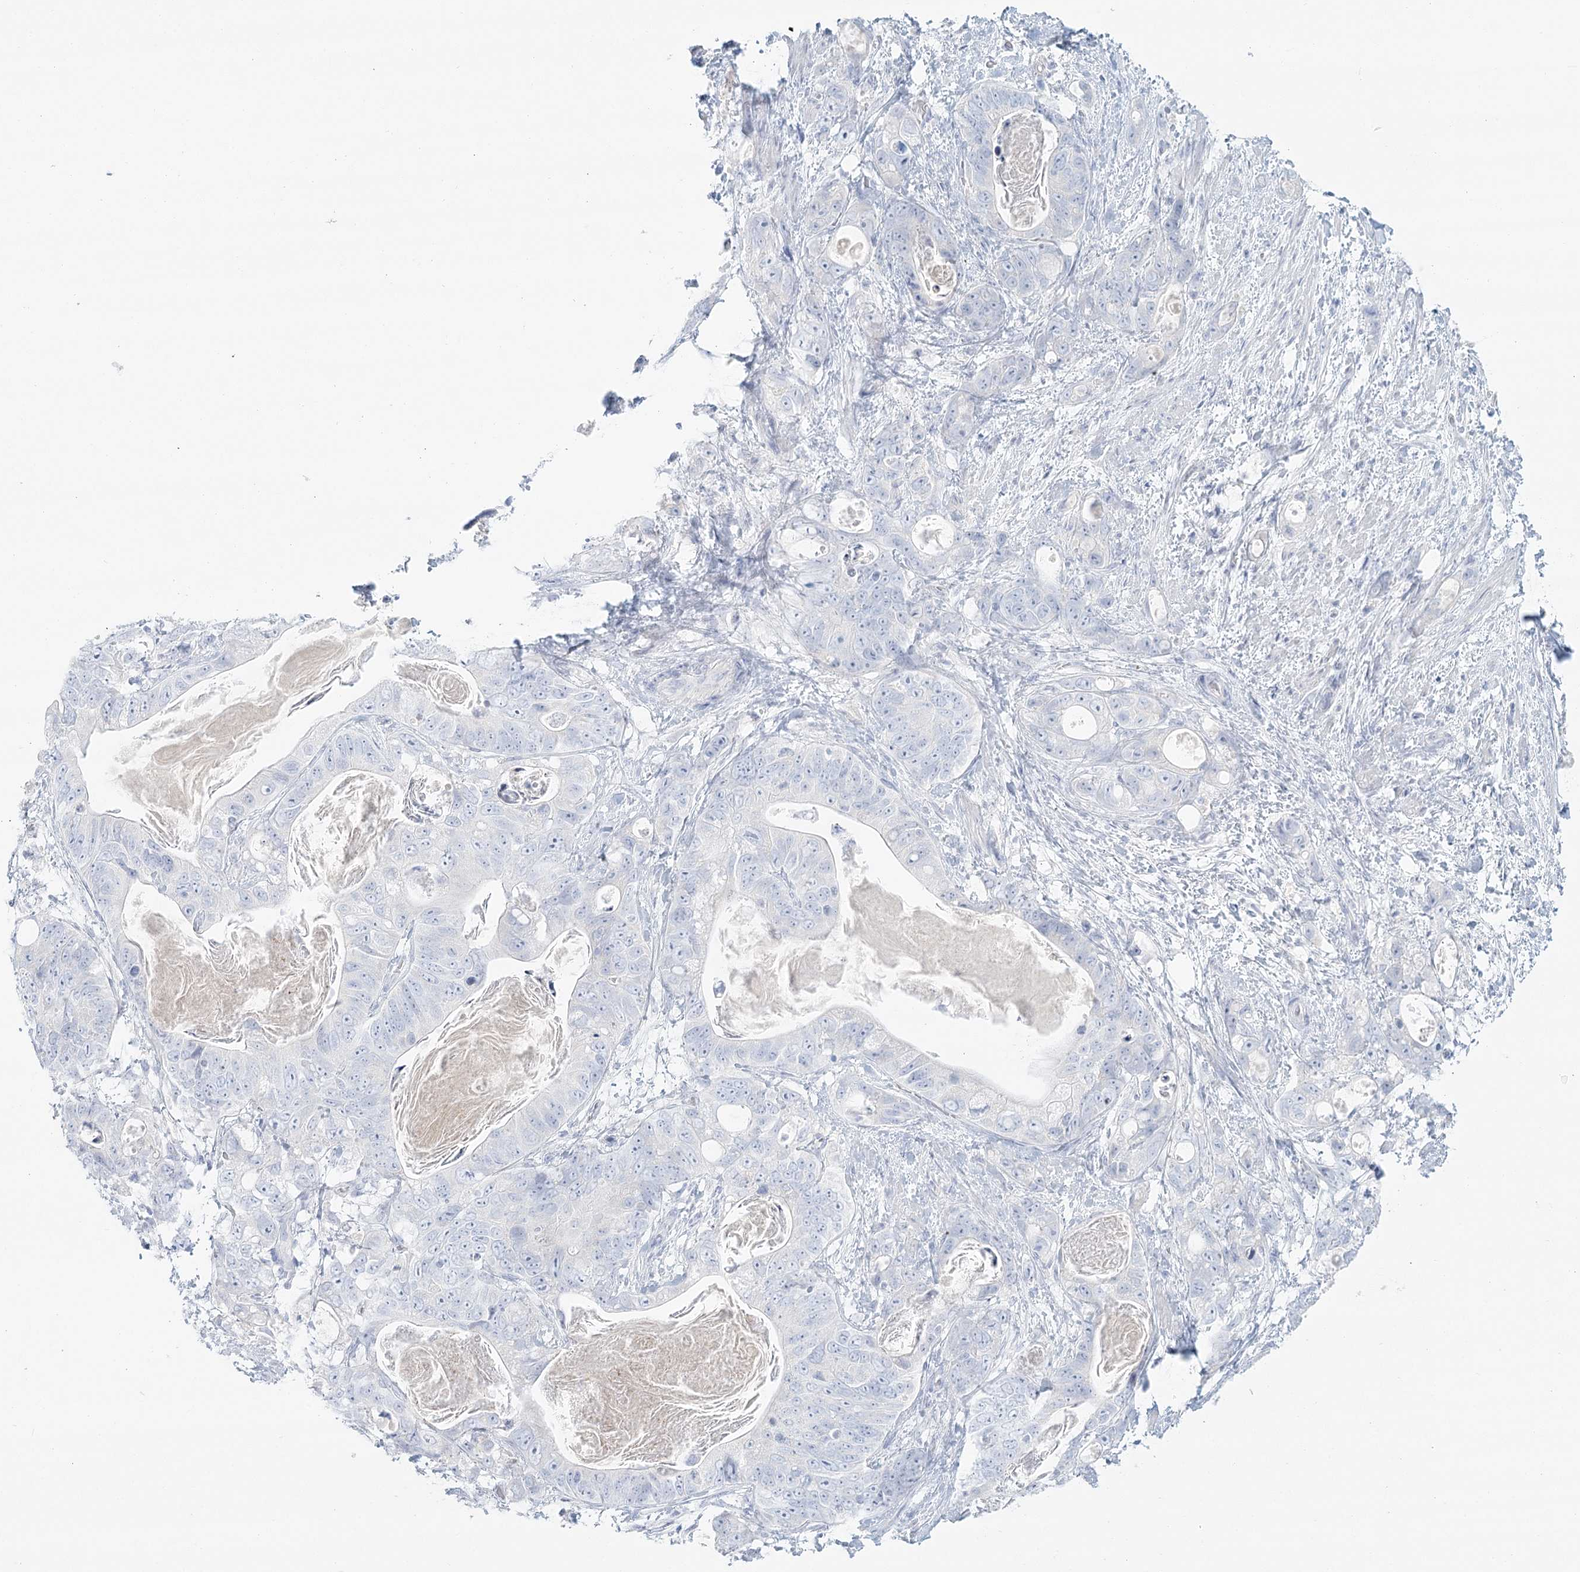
{"staining": {"intensity": "negative", "quantity": "none", "location": "none"}, "tissue": "stomach cancer", "cell_type": "Tumor cells", "image_type": "cancer", "snomed": [{"axis": "morphology", "description": "Normal tissue, NOS"}, {"axis": "morphology", "description": "Adenocarcinoma, NOS"}, {"axis": "topography", "description": "Stomach"}], "caption": "The IHC histopathology image has no significant positivity in tumor cells of stomach adenocarcinoma tissue.", "gene": "DMGDH", "patient": {"sex": "female", "age": 89}}